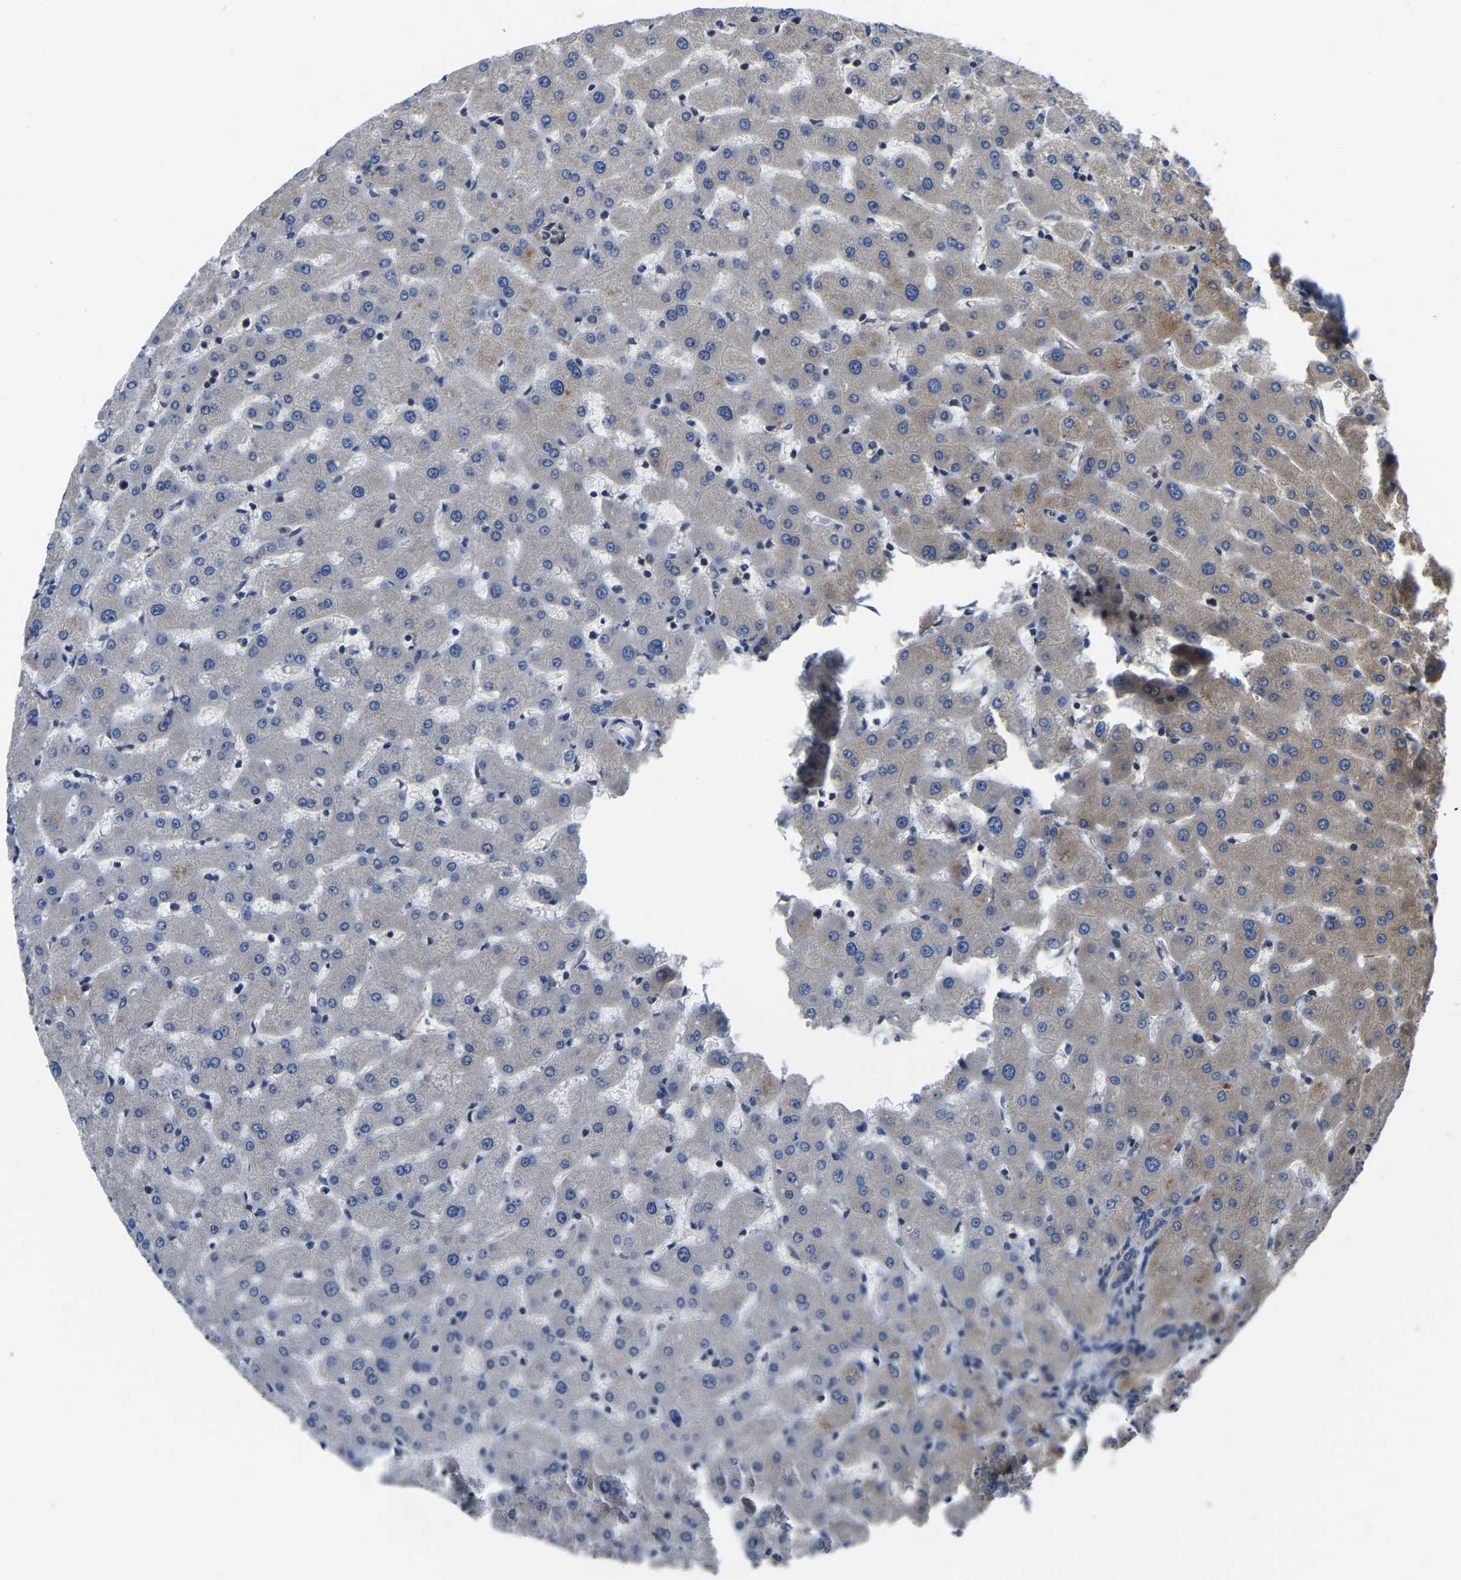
{"staining": {"intensity": "moderate", "quantity": ">75%", "location": "cytoplasmic/membranous"}, "tissue": "liver", "cell_type": "Cholangiocytes", "image_type": "normal", "snomed": [{"axis": "morphology", "description": "Normal tissue, NOS"}, {"axis": "topography", "description": "Liver"}], "caption": "Unremarkable liver was stained to show a protein in brown. There is medium levels of moderate cytoplasmic/membranous expression in approximately >75% of cholangiocytes. The staining is performed using DAB brown chromogen to label protein expression. The nuclei are counter-stained blue using hematoxylin.", "gene": "GARS1", "patient": {"sex": "female", "age": 63}}